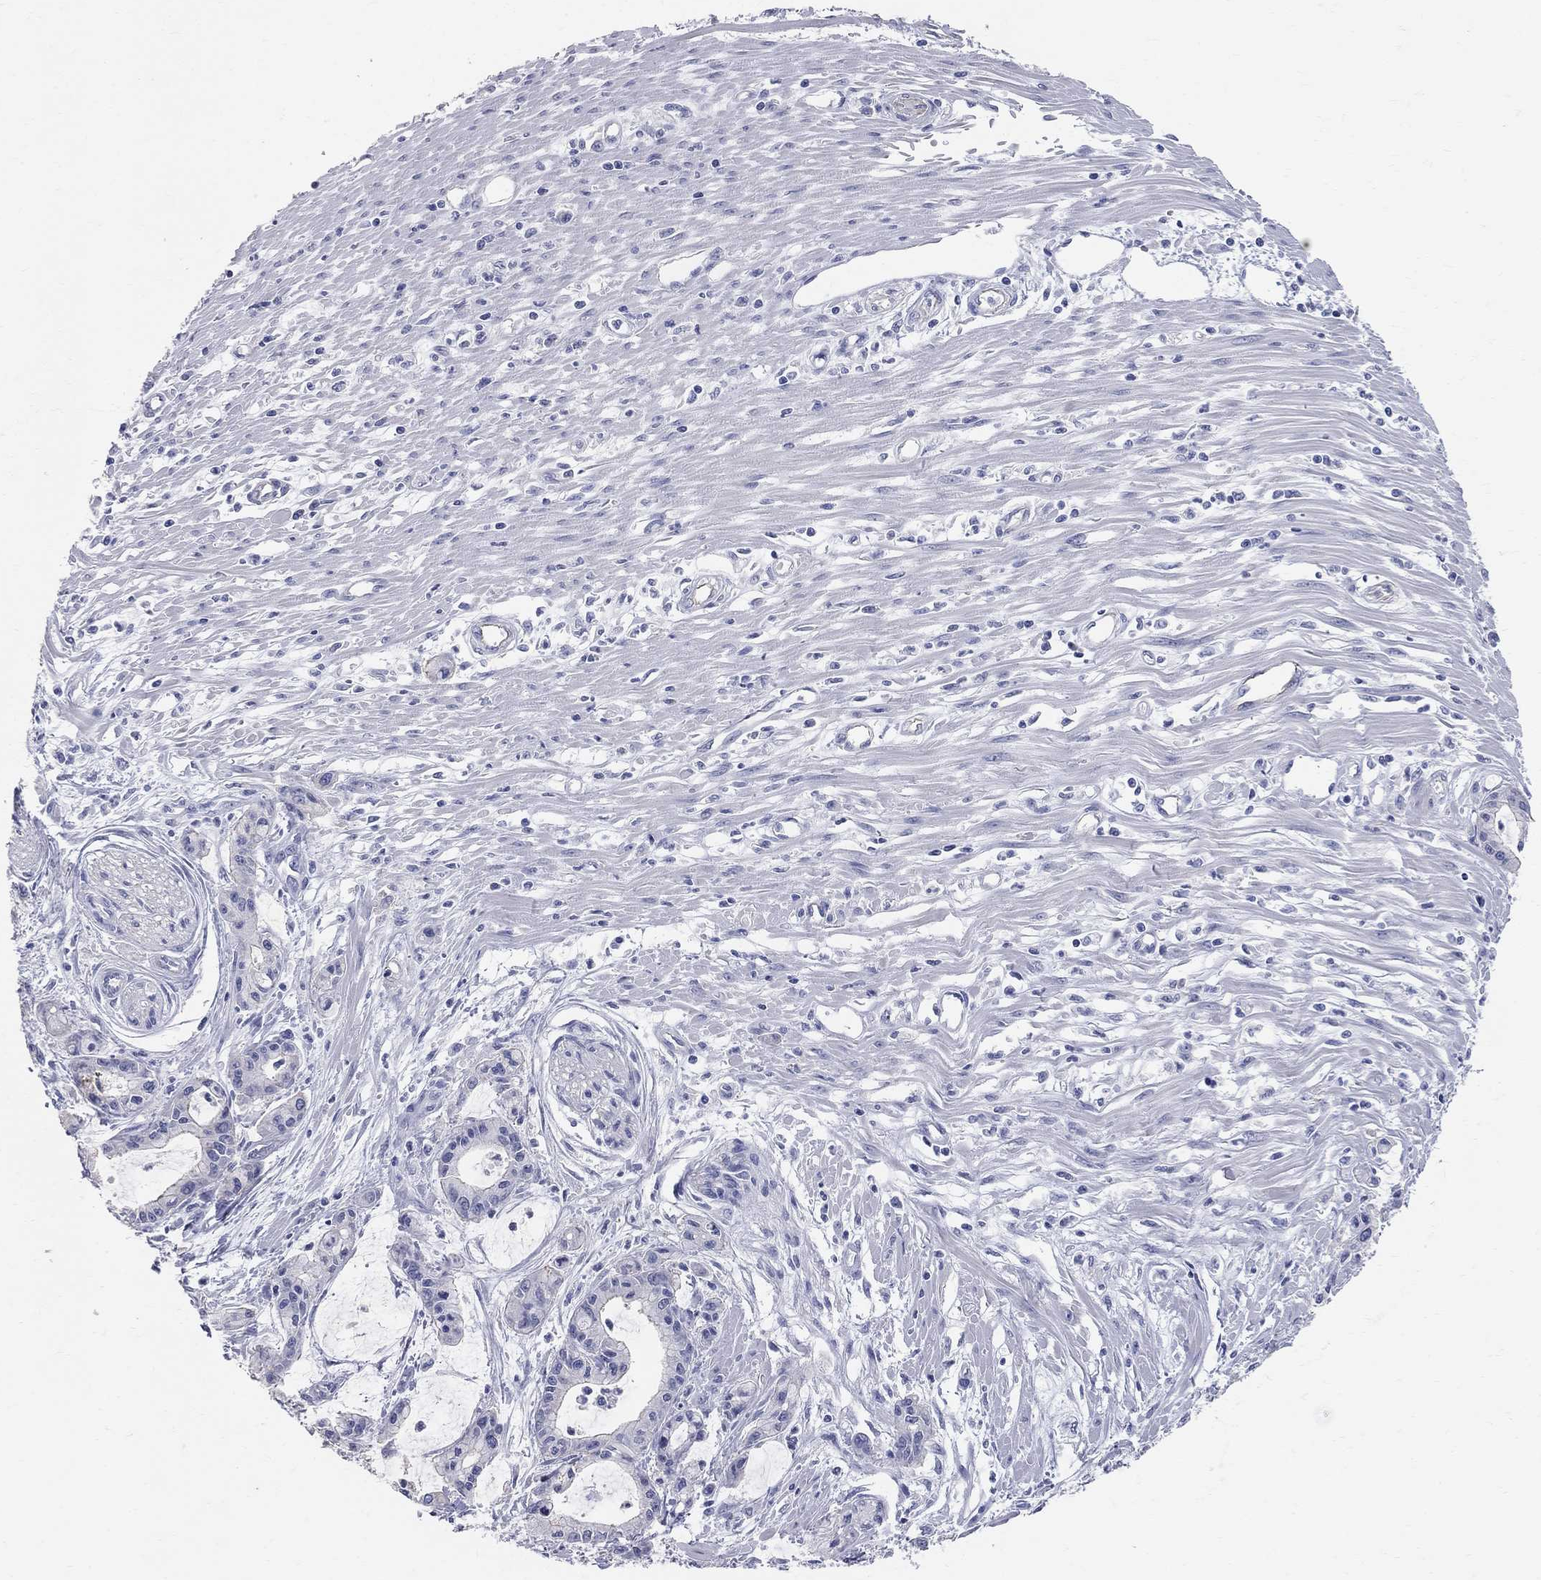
{"staining": {"intensity": "negative", "quantity": "none", "location": "none"}, "tissue": "pancreatic cancer", "cell_type": "Tumor cells", "image_type": "cancer", "snomed": [{"axis": "morphology", "description": "Adenocarcinoma, NOS"}, {"axis": "topography", "description": "Pancreas"}], "caption": "Tumor cells are negative for brown protein staining in adenocarcinoma (pancreatic).", "gene": "AOX1", "patient": {"sex": "male", "age": 48}}